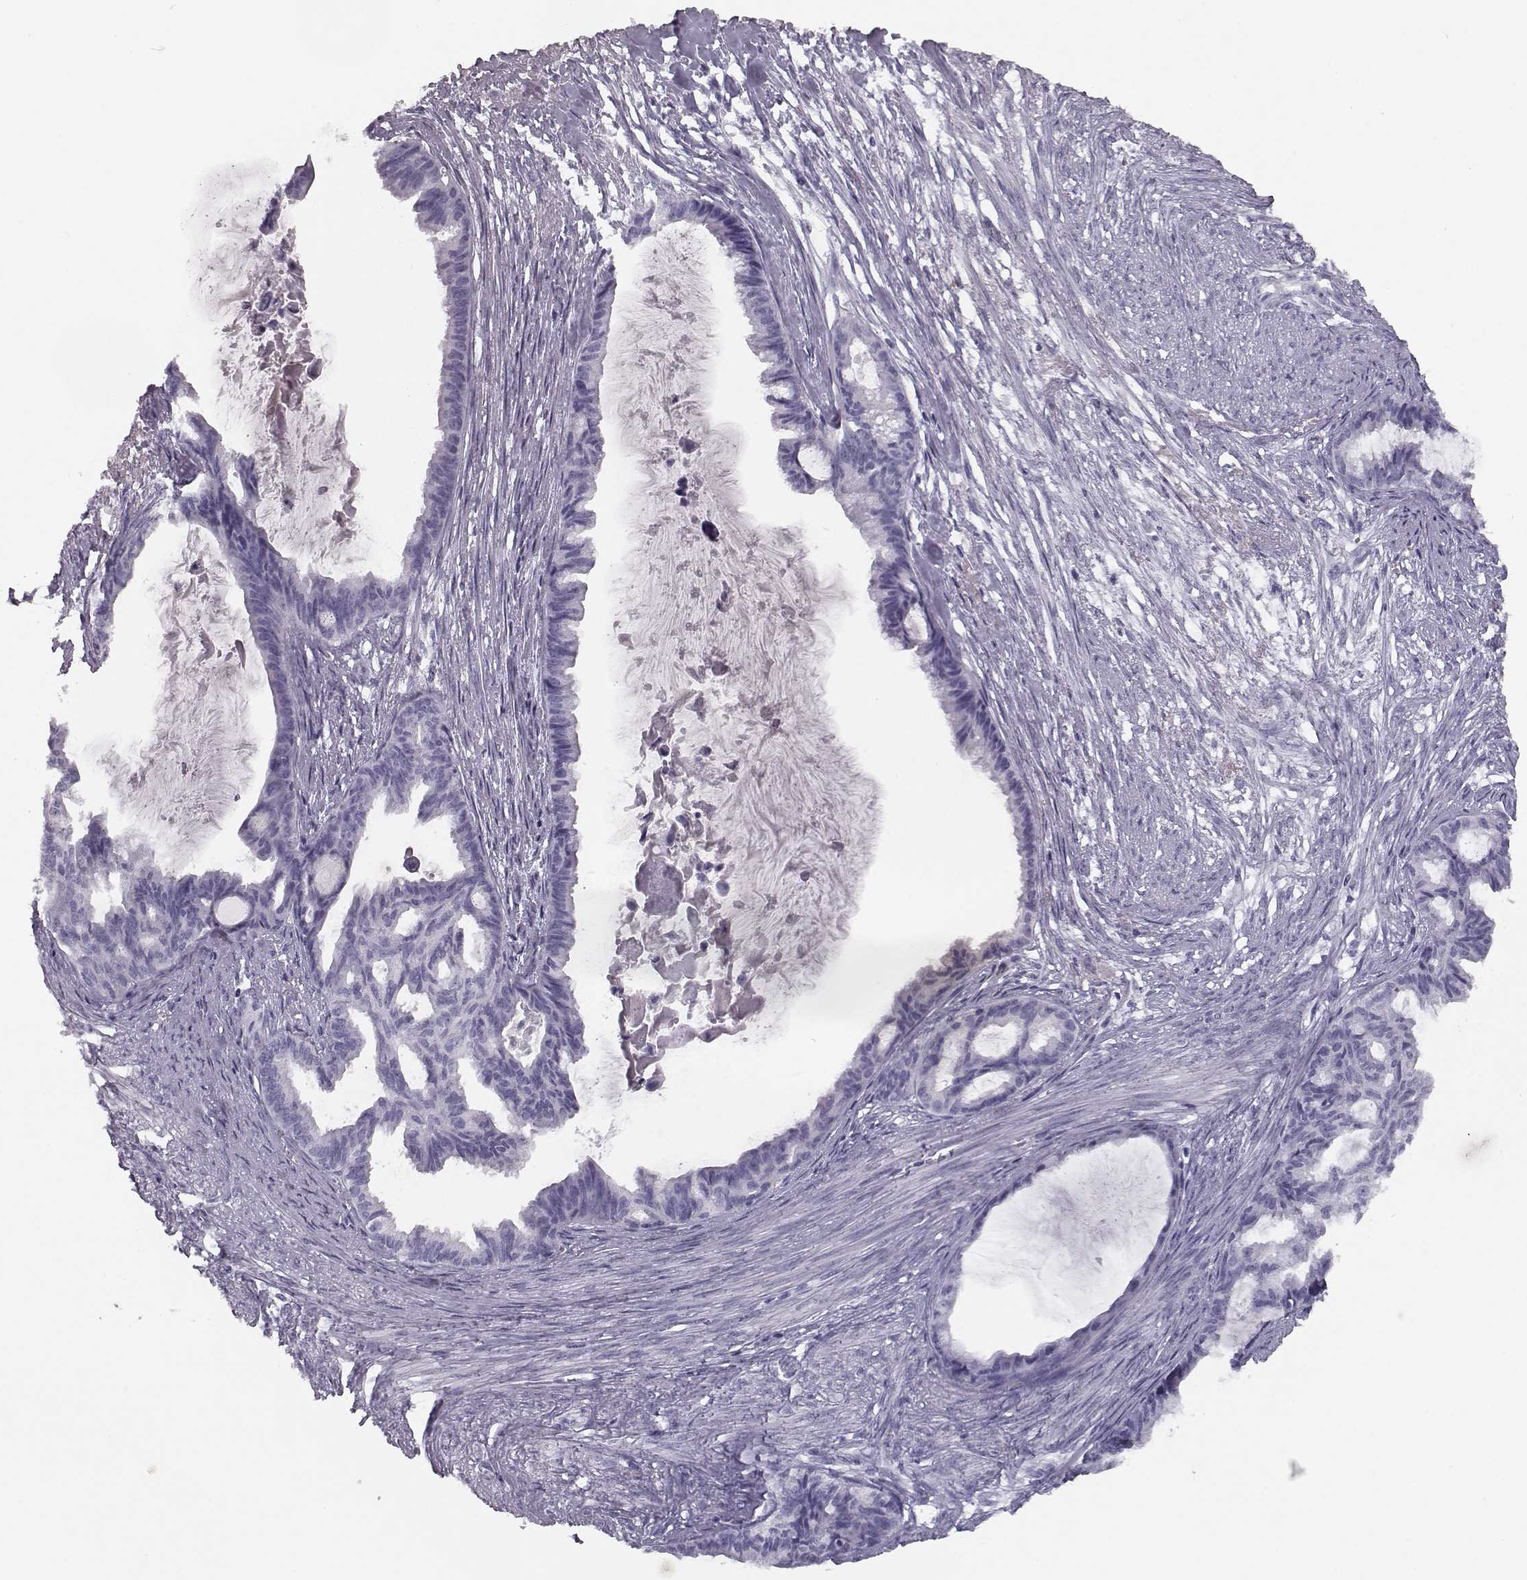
{"staining": {"intensity": "negative", "quantity": "none", "location": "none"}, "tissue": "endometrial cancer", "cell_type": "Tumor cells", "image_type": "cancer", "snomed": [{"axis": "morphology", "description": "Adenocarcinoma, NOS"}, {"axis": "topography", "description": "Endometrium"}], "caption": "Protein analysis of endometrial adenocarcinoma shows no significant positivity in tumor cells.", "gene": "CCL19", "patient": {"sex": "female", "age": 86}}